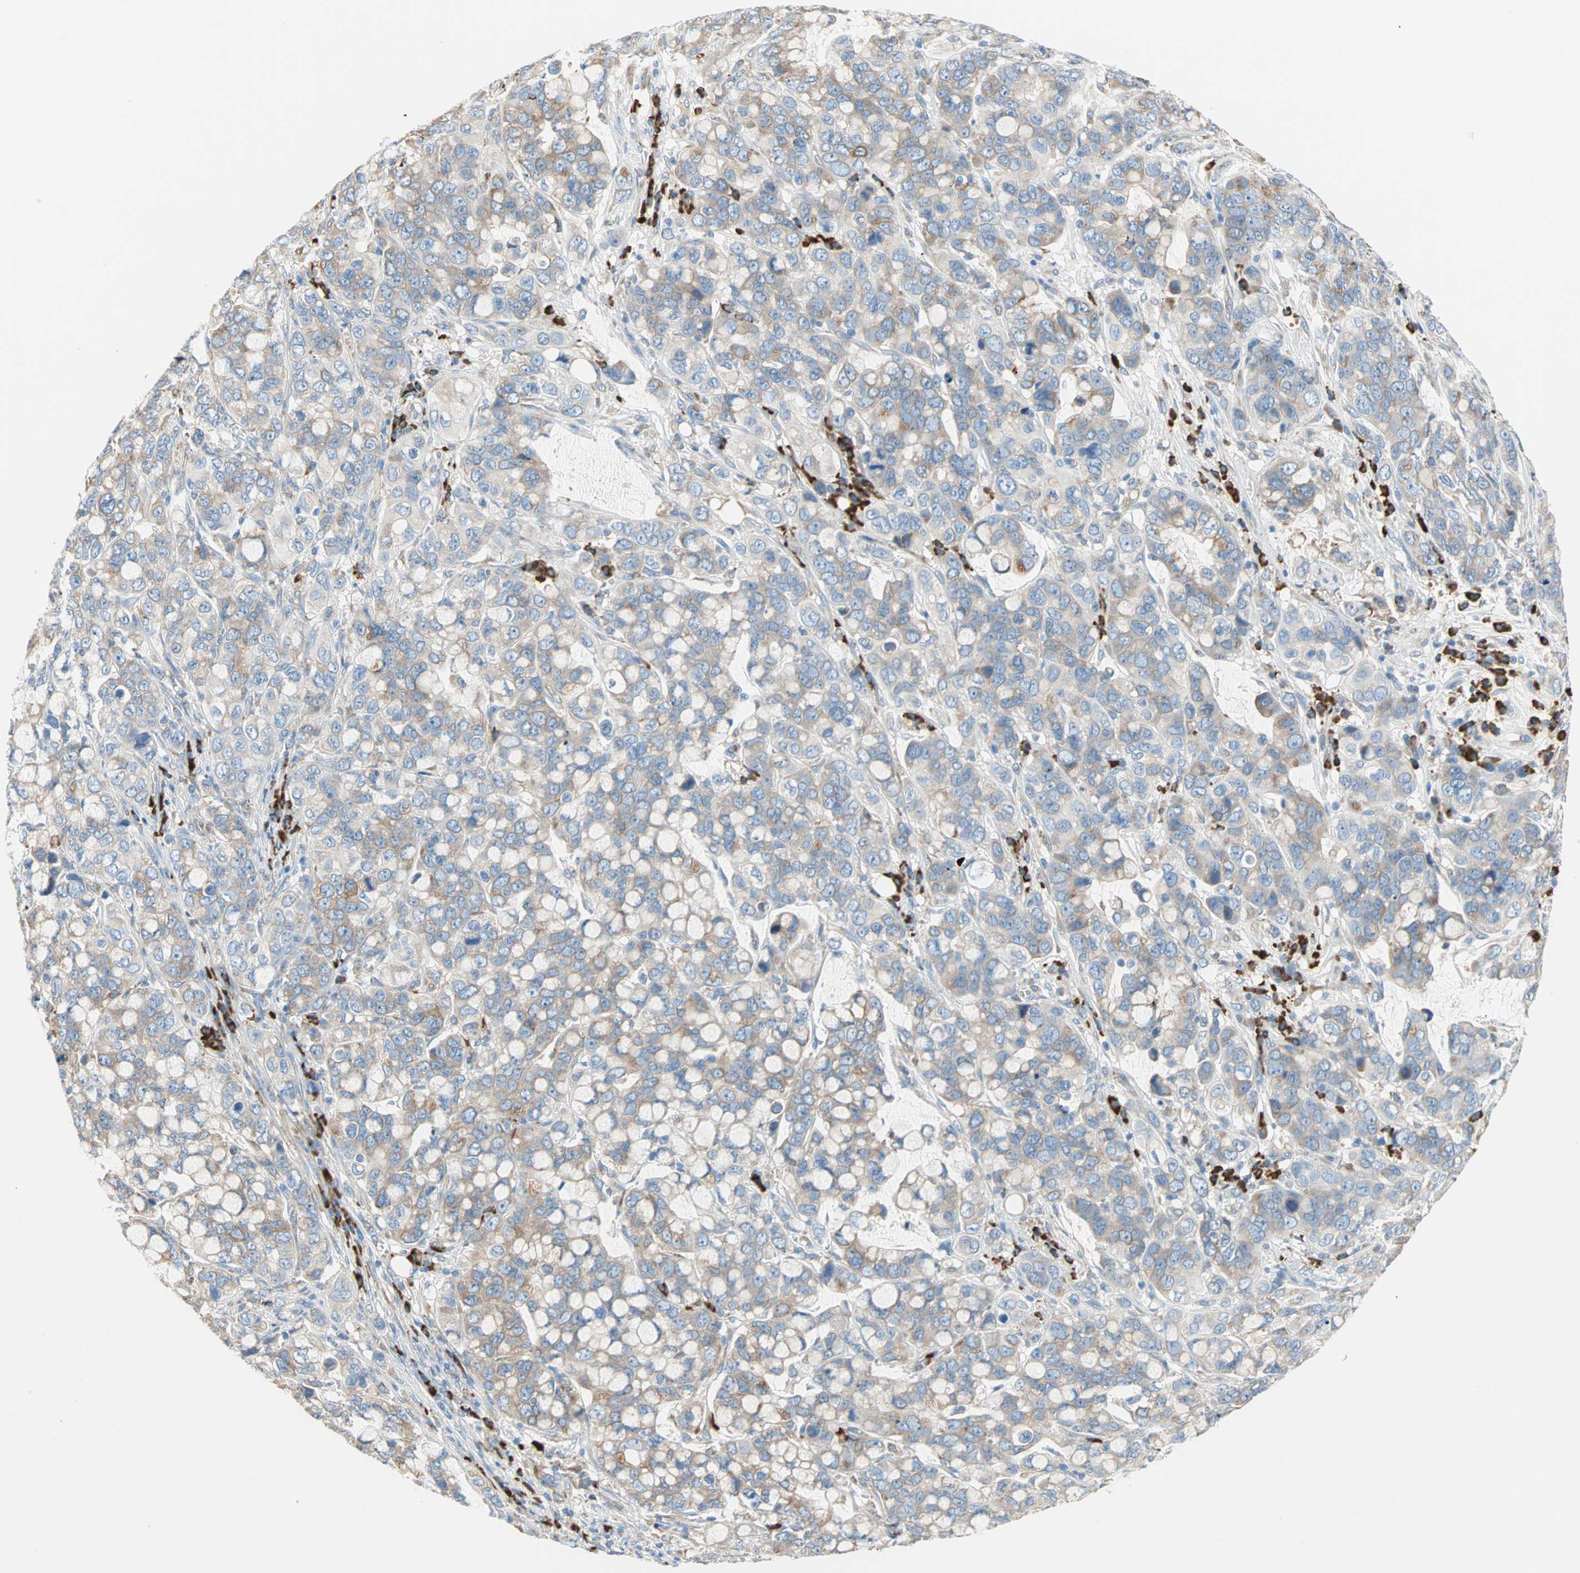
{"staining": {"intensity": "weak", "quantity": ">75%", "location": "cytoplasmic/membranous"}, "tissue": "stomach cancer", "cell_type": "Tumor cells", "image_type": "cancer", "snomed": [{"axis": "morphology", "description": "Adenocarcinoma, NOS"}, {"axis": "topography", "description": "Stomach, lower"}], "caption": "The photomicrograph shows immunohistochemical staining of stomach adenocarcinoma. There is weak cytoplasmic/membranous positivity is appreciated in about >75% of tumor cells. Using DAB (brown) and hematoxylin (blue) stains, captured at high magnification using brightfield microscopy.", "gene": "PLCXD1", "patient": {"sex": "male", "age": 84}}